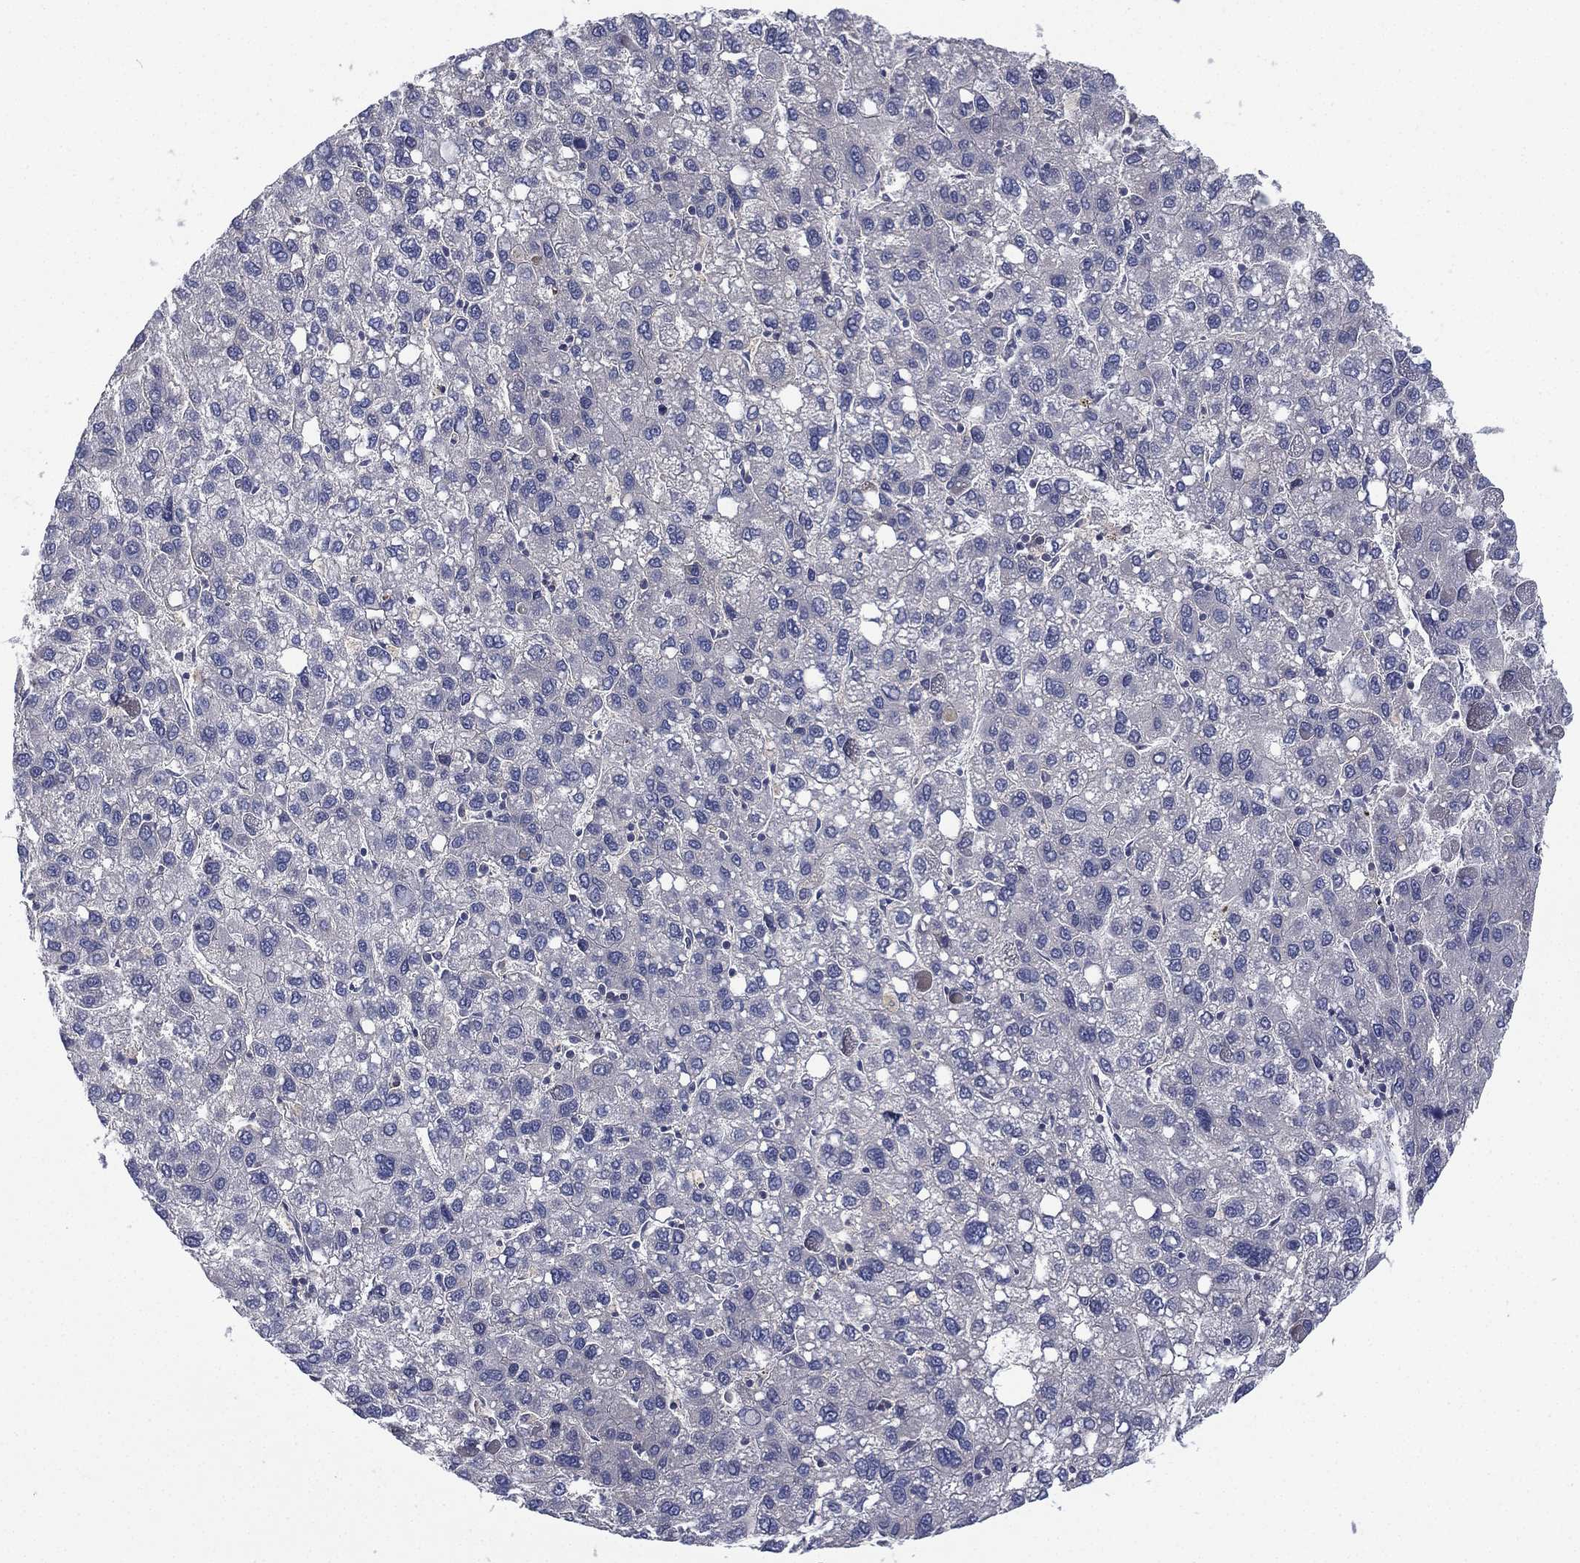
{"staining": {"intensity": "negative", "quantity": "none", "location": "none"}, "tissue": "liver cancer", "cell_type": "Tumor cells", "image_type": "cancer", "snomed": [{"axis": "morphology", "description": "Carcinoma, Hepatocellular, NOS"}, {"axis": "topography", "description": "Liver"}], "caption": "High magnification brightfield microscopy of liver cancer (hepatocellular carcinoma) stained with DAB (3,3'-diaminobenzidine) (brown) and counterstained with hematoxylin (blue): tumor cells show no significant positivity.", "gene": "MPP7", "patient": {"sex": "female", "age": 82}}